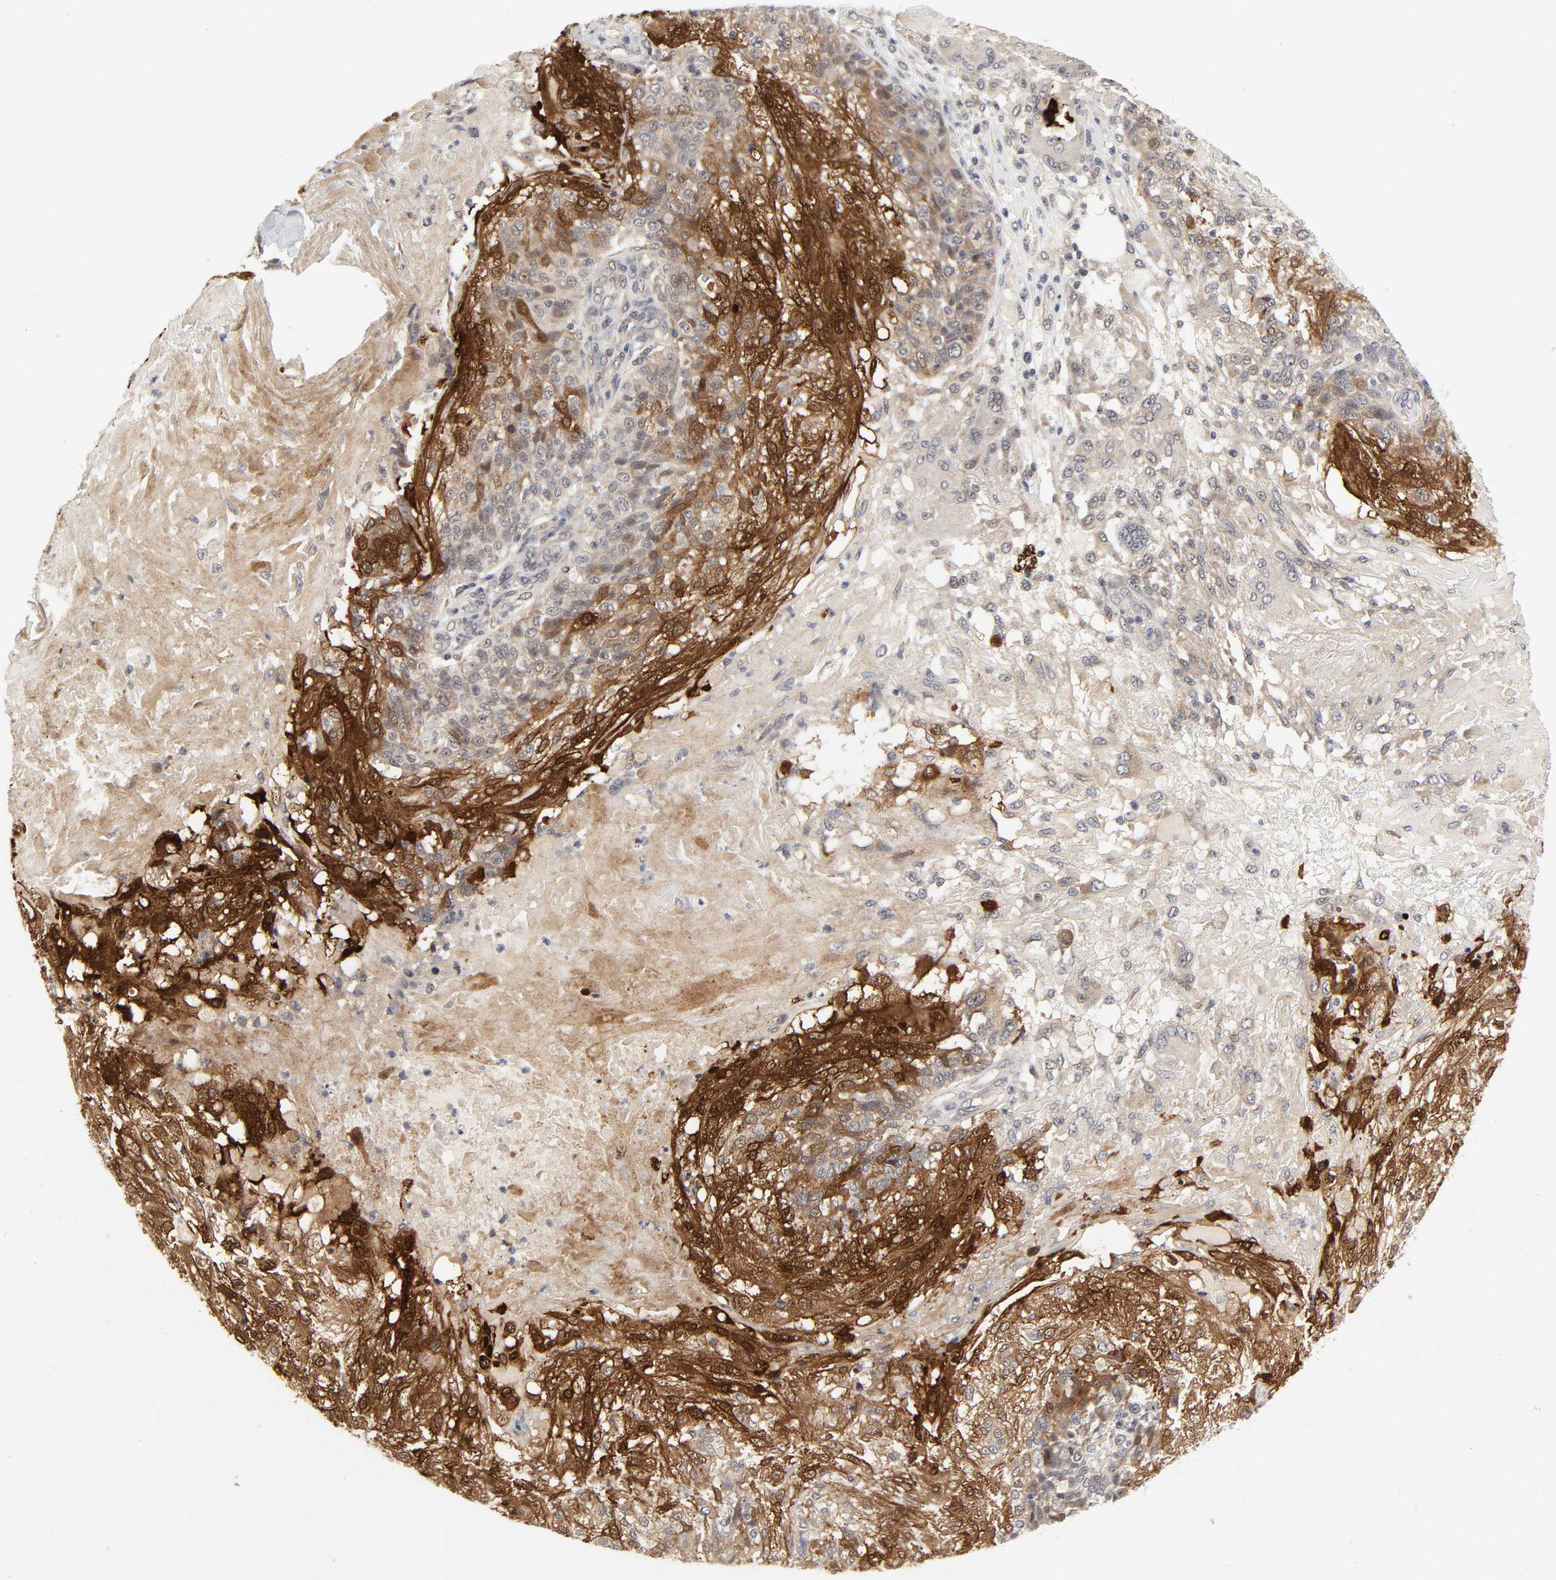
{"staining": {"intensity": "strong", "quantity": "25%-75%", "location": "cytoplasmic/membranous"}, "tissue": "skin cancer", "cell_type": "Tumor cells", "image_type": "cancer", "snomed": [{"axis": "morphology", "description": "Normal tissue, NOS"}, {"axis": "morphology", "description": "Squamous cell carcinoma, NOS"}, {"axis": "topography", "description": "Skin"}], "caption": "Strong cytoplasmic/membranous positivity for a protein is seen in approximately 25%-75% of tumor cells of skin cancer (squamous cell carcinoma) using IHC.", "gene": "ZKSCAN8", "patient": {"sex": "female", "age": 83}}